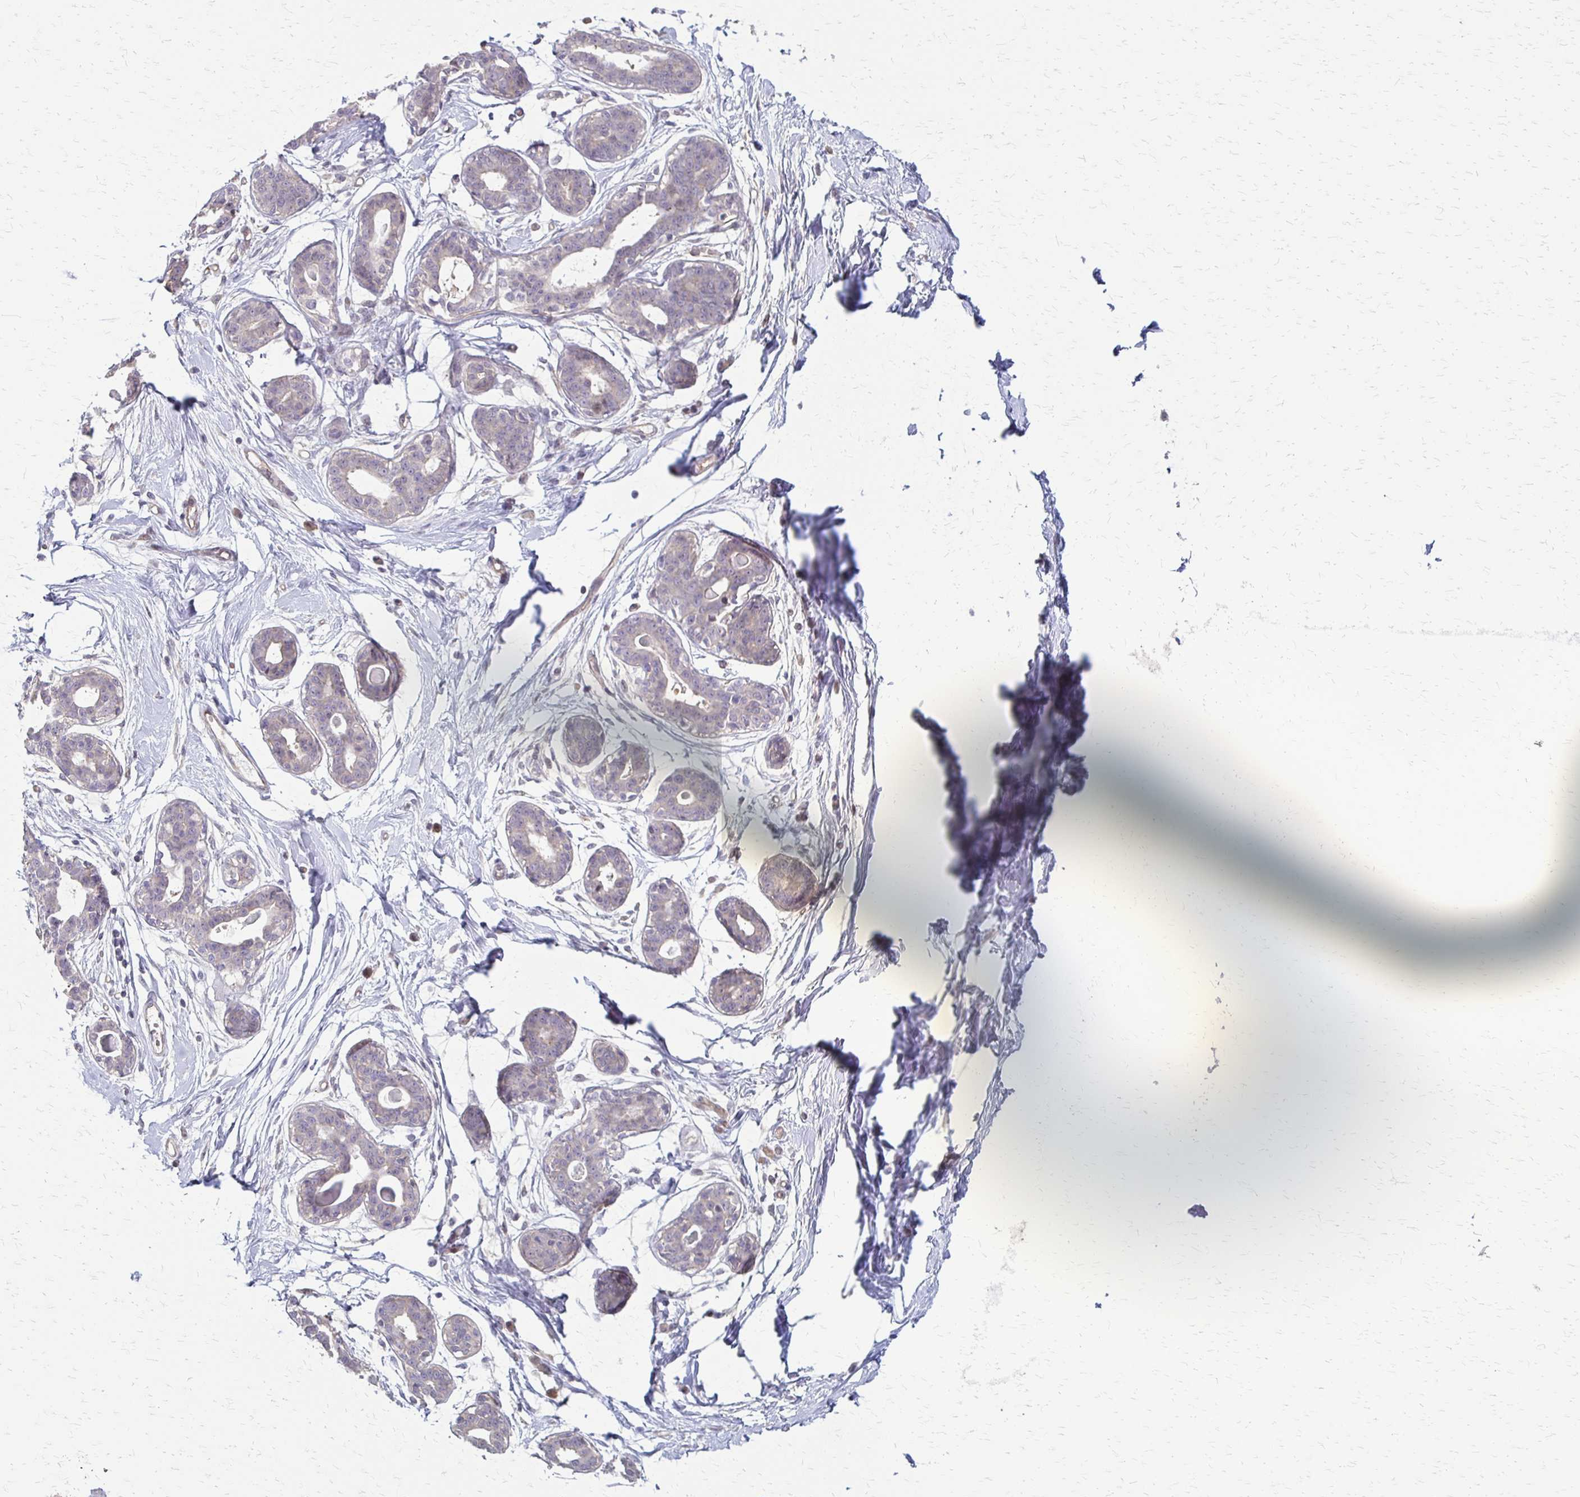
{"staining": {"intensity": "negative", "quantity": "none", "location": "none"}, "tissue": "breast", "cell_type": "Adipocytes", "image_type": "normal", "snomed": [{"axis": "morphology", "description": "Normal tissue, NOS"}, {"axis": "topography", "description": "Breast"}], "caption": "IHC histopathology image of benign breast stained for a protein (brown), which demonstrates no positivity in adipocytes. Nuclei are stained in blue.", "gene": "CFL2", "patient": {"sex": "female", "age": 45}}